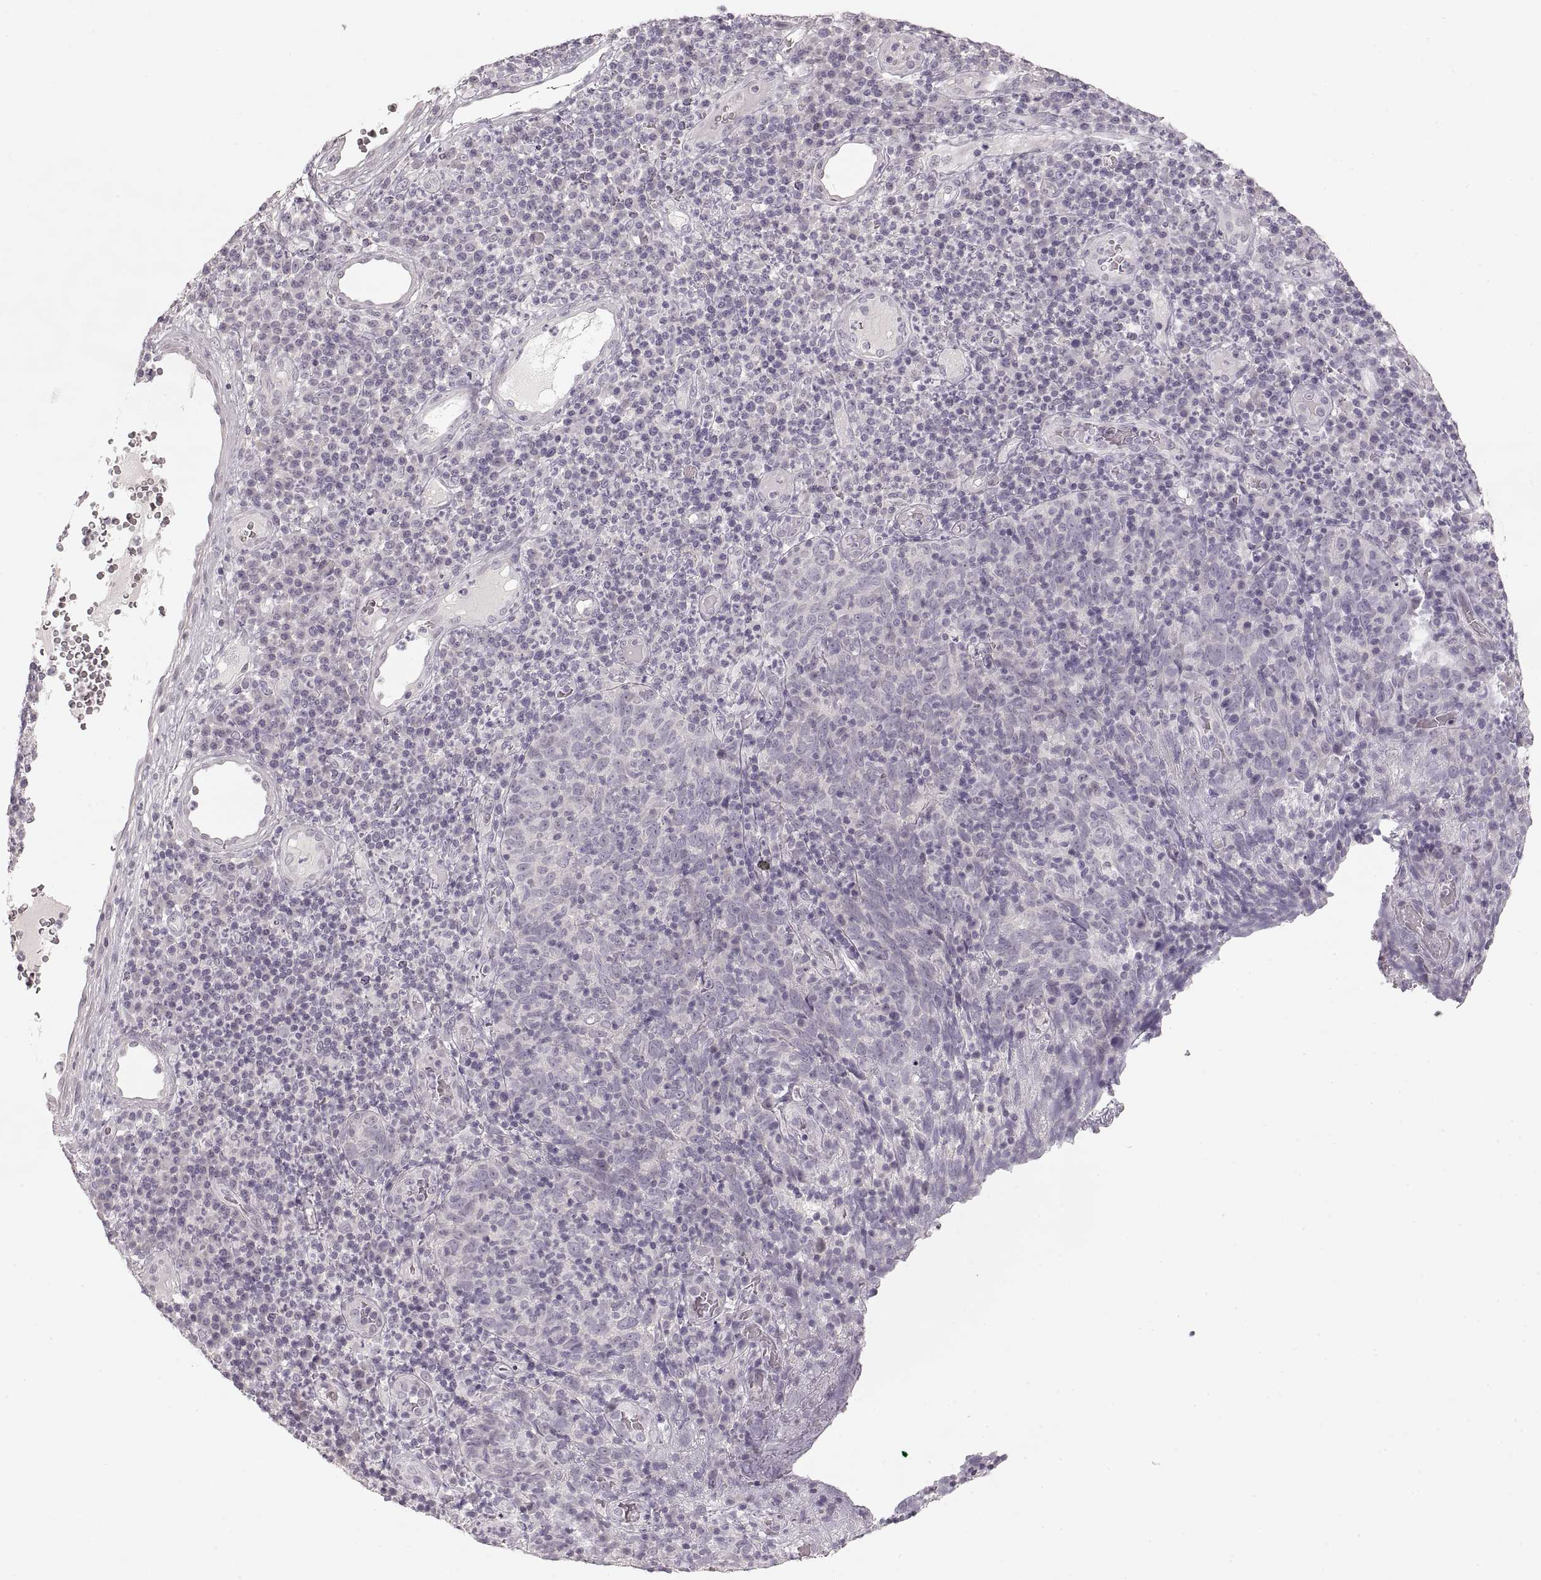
{"staining": {"intensity": "negative", "quantity": "none", "location": "none"}, "tissue": "skin cancer", "cell_type": "Tumor cells", "image_type": "cancer", "snomed": [{"axis": "morphology", "description": "Squamous cell carcinoma, NOS"}, {"axis": "topography", "description": "Skin"}, {"axis": "topography", "description": "Anal"}], "caption": "This is an IHC photomicrograph of skin squamous cell carcinoma. There is no positivity in tumor cells.", "gene": "PCSK2", "patient": {"sex": "female", "age": 51}}